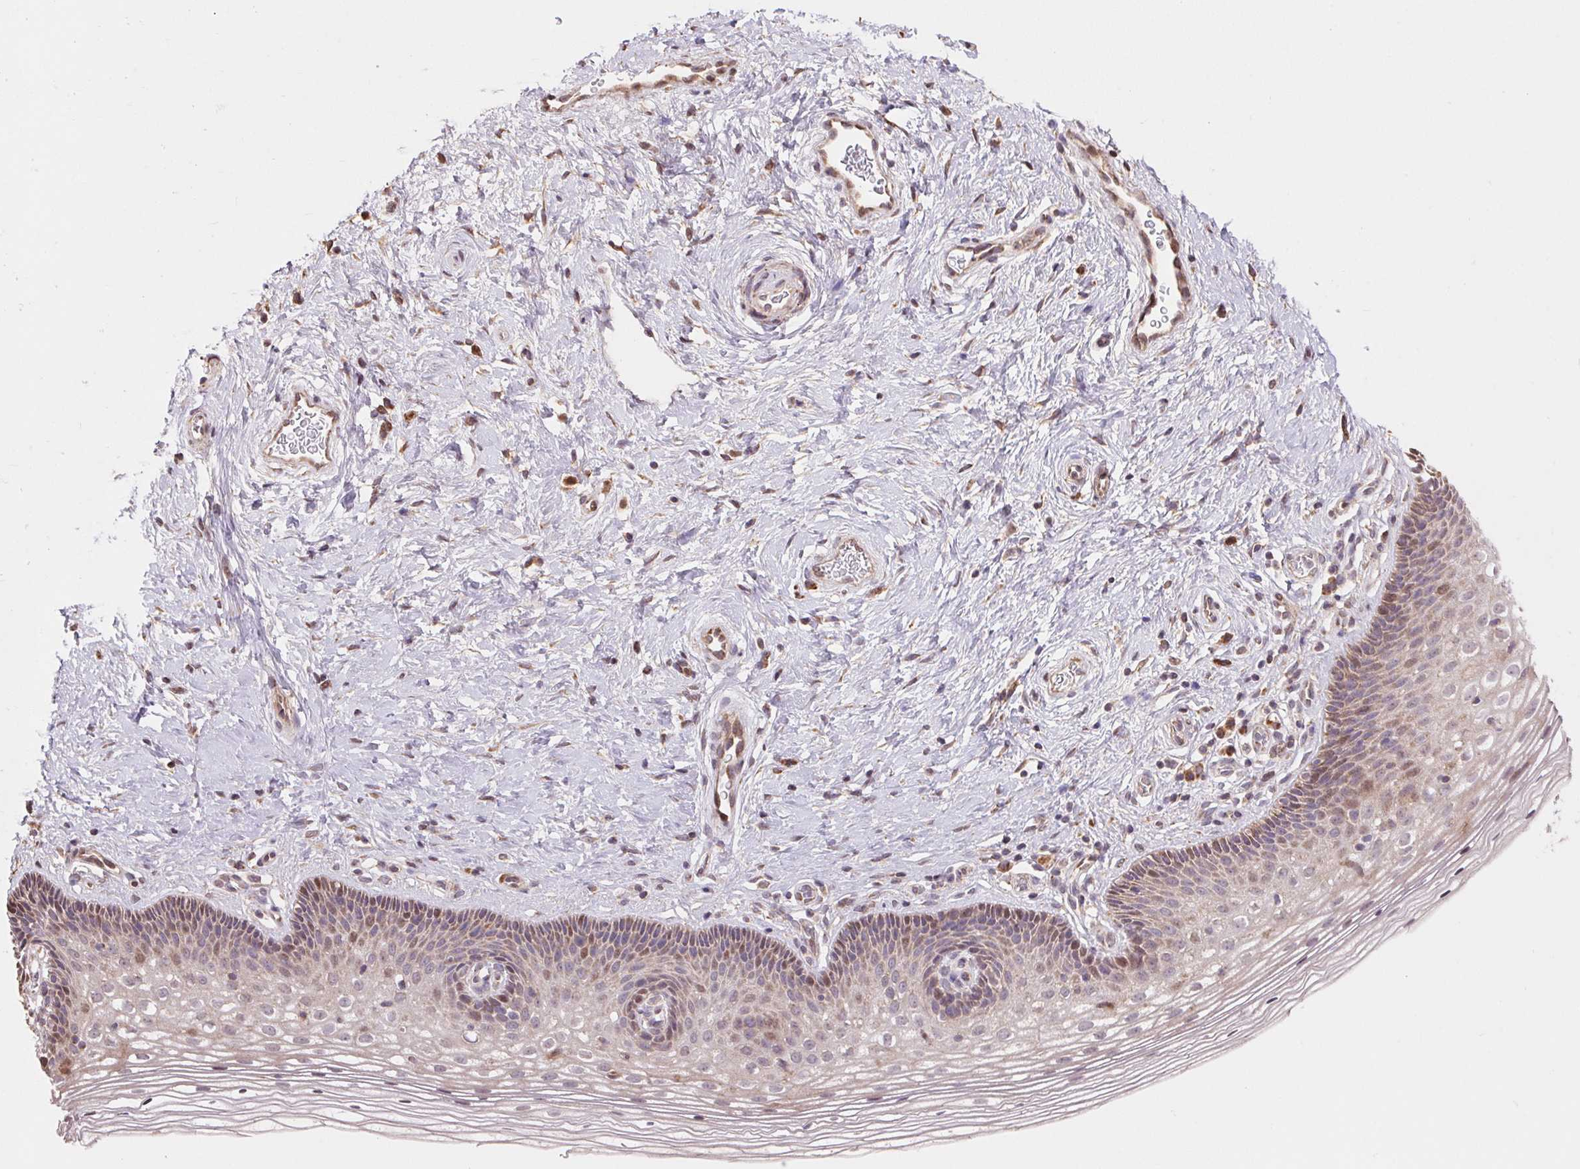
{"staining": {"intensity": "moderate", "quantity": ">75%", "location": "cytoplasmic/membranous"}, "tissue": "cervix", "cell_type": "Glandular cells", "image_type": "normal", "snomed": [{"axis": "morphology", "description": "Normal tissue, NOS"}, {"axis": "topography", "description": "Cervix"}], "caption": "Immunohistochemical staining of benign human cervix demonstrates >75% levels of moderate cytoplasmic/membranous protein expression in approximately >75% of glandular cells. (DAB IHC with brightfield microscopy, high magnification).", "gene": "PDHA1", "patient": {"sex": "female", "age": 34}}